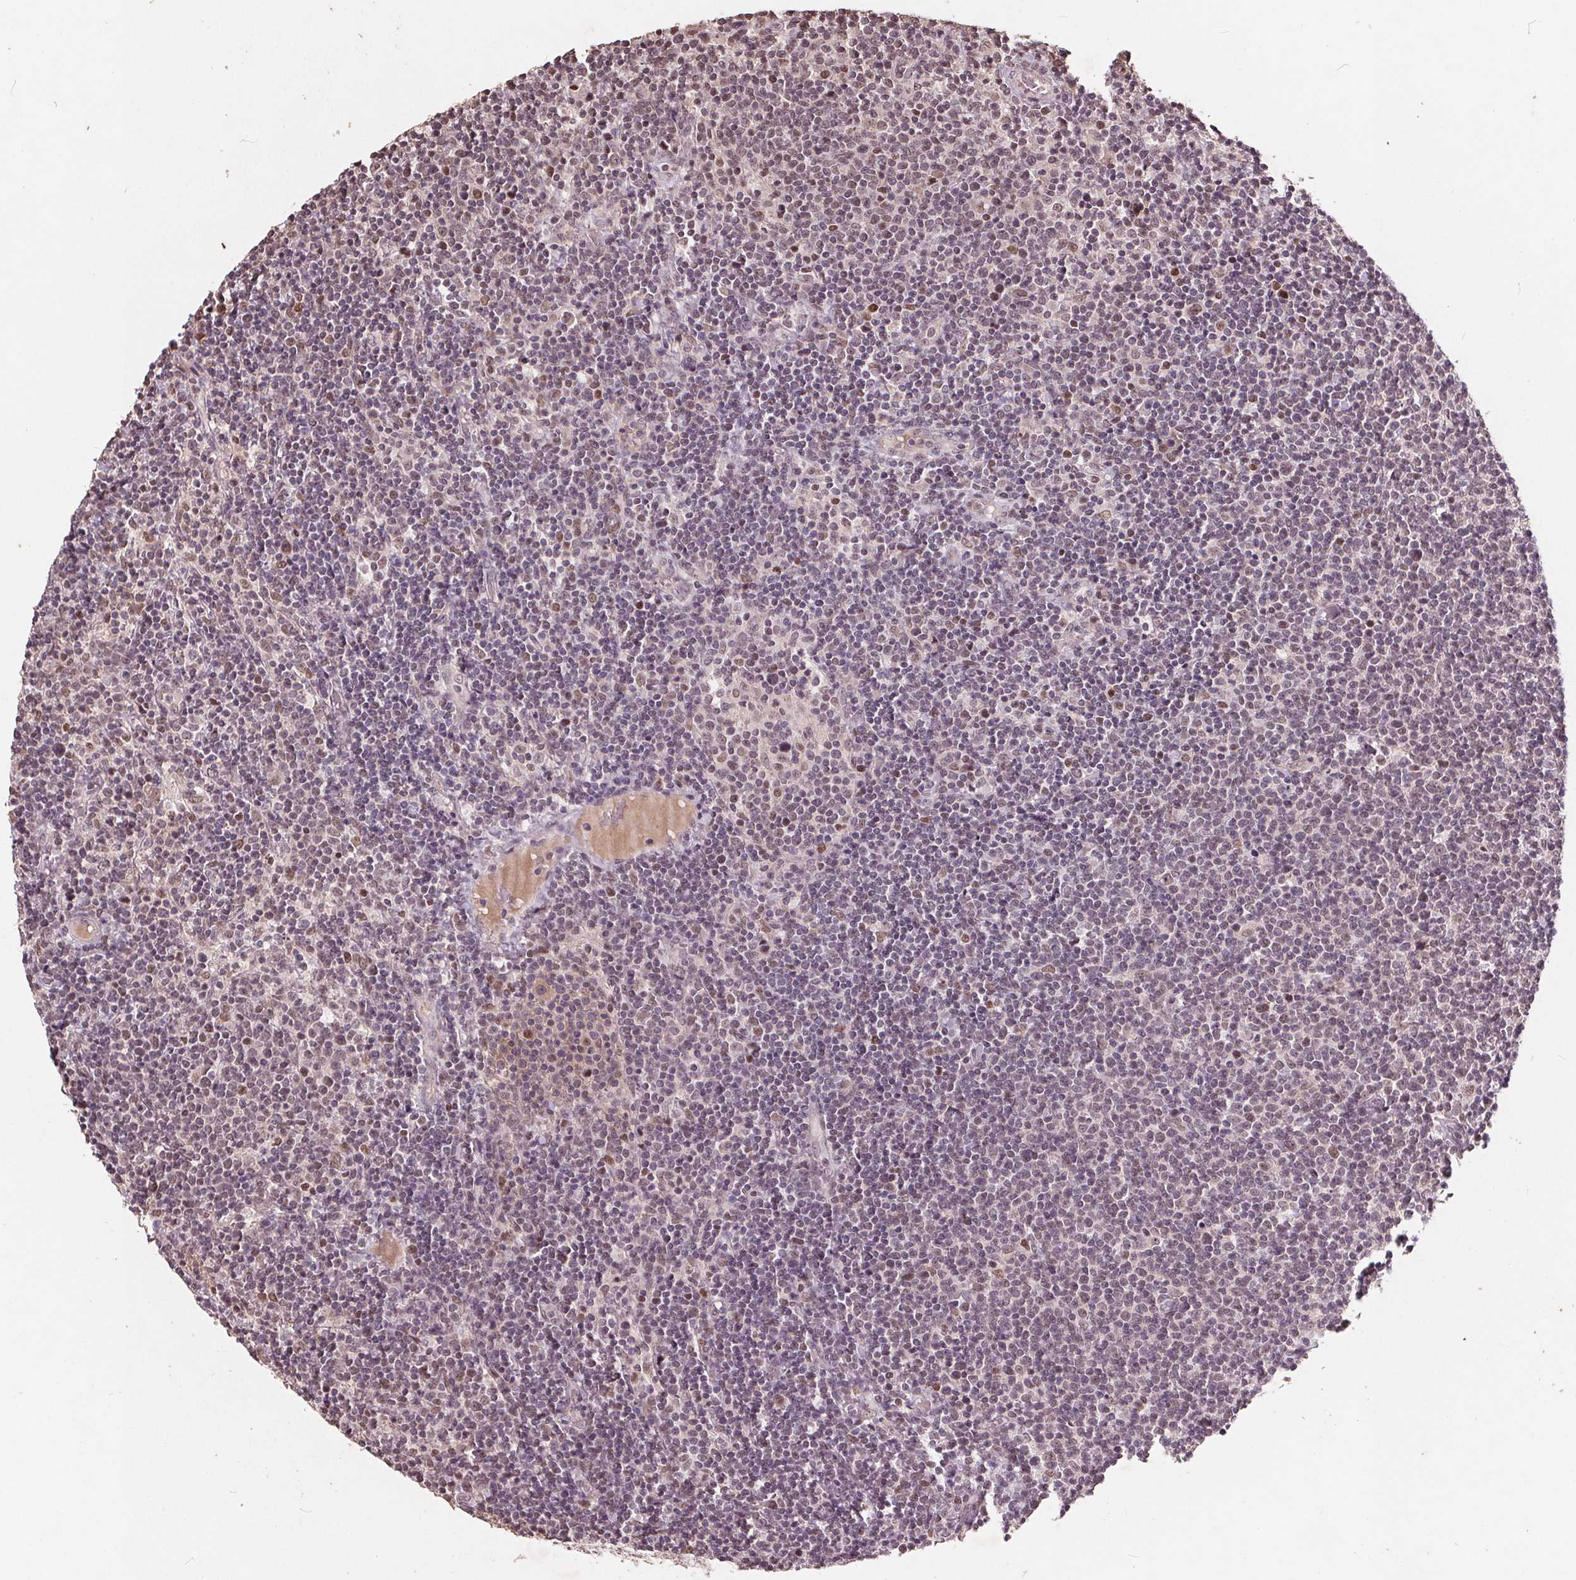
{"staining": {"intensity": "weak", "quantity": "<25%", "location": "nuclear"}, "tissue": "lymphoma", "cell_type": "Tumor cells", "image_type": "cancer", "snomed": [{"axis": "morphology", "description": "Malignant lymphoma, non-Hodgkin's type, High grade"}, {"axis": "topography", "description": "Lymph node"}], "caption": "Human high-grade malignant lymphoma, non-Hodgkin's type stained for a protein using immunohistochemistry (IHC) demonstrates no positivity in tumor cells.", "gene": "DNMT3B", "patient": {"sex": "male", "age": 61}}